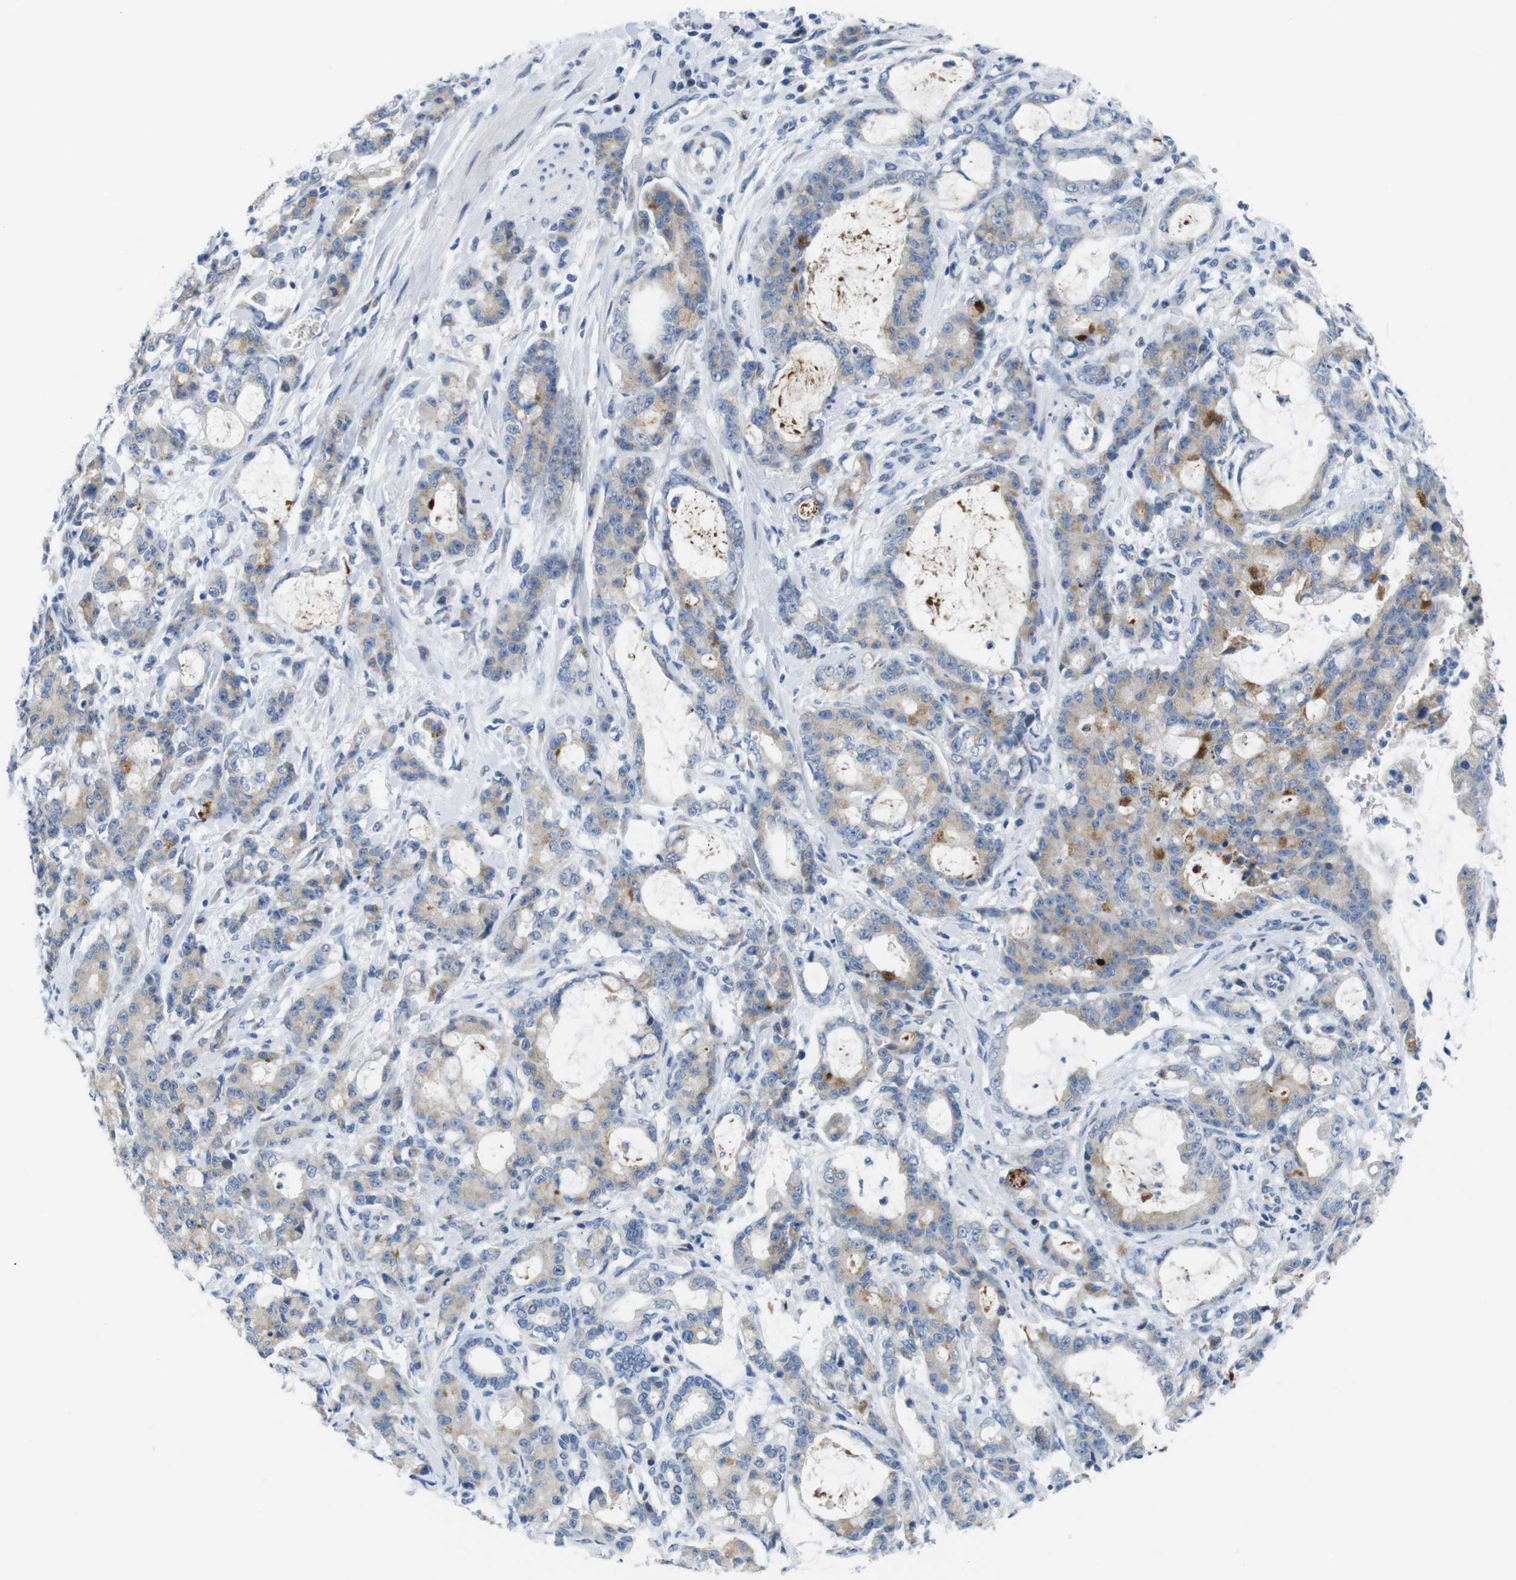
{"staining": {"intensity": "weak", "quantity": "25%-75%", "location": "cytoplasmic/membranous"}, "tissue": "pancreatic cancer", "cell_type": "Tumor cells", "image_type": "cancer", "snomed": [{"axis": "morphology", "description": "Adenocarcinoma, NOS"}, {"axis": "topography", "description": "Pancreas"}], "caption": "Pancreatic adenocarcinoma was stained to show a protein in brown. There is low levels of weak cytoplasmic/membranous expression in approximately 25%-75% of tumor cells.", "gene": "GOLGA2", "patient": {"sex": "female", "age": 73}}